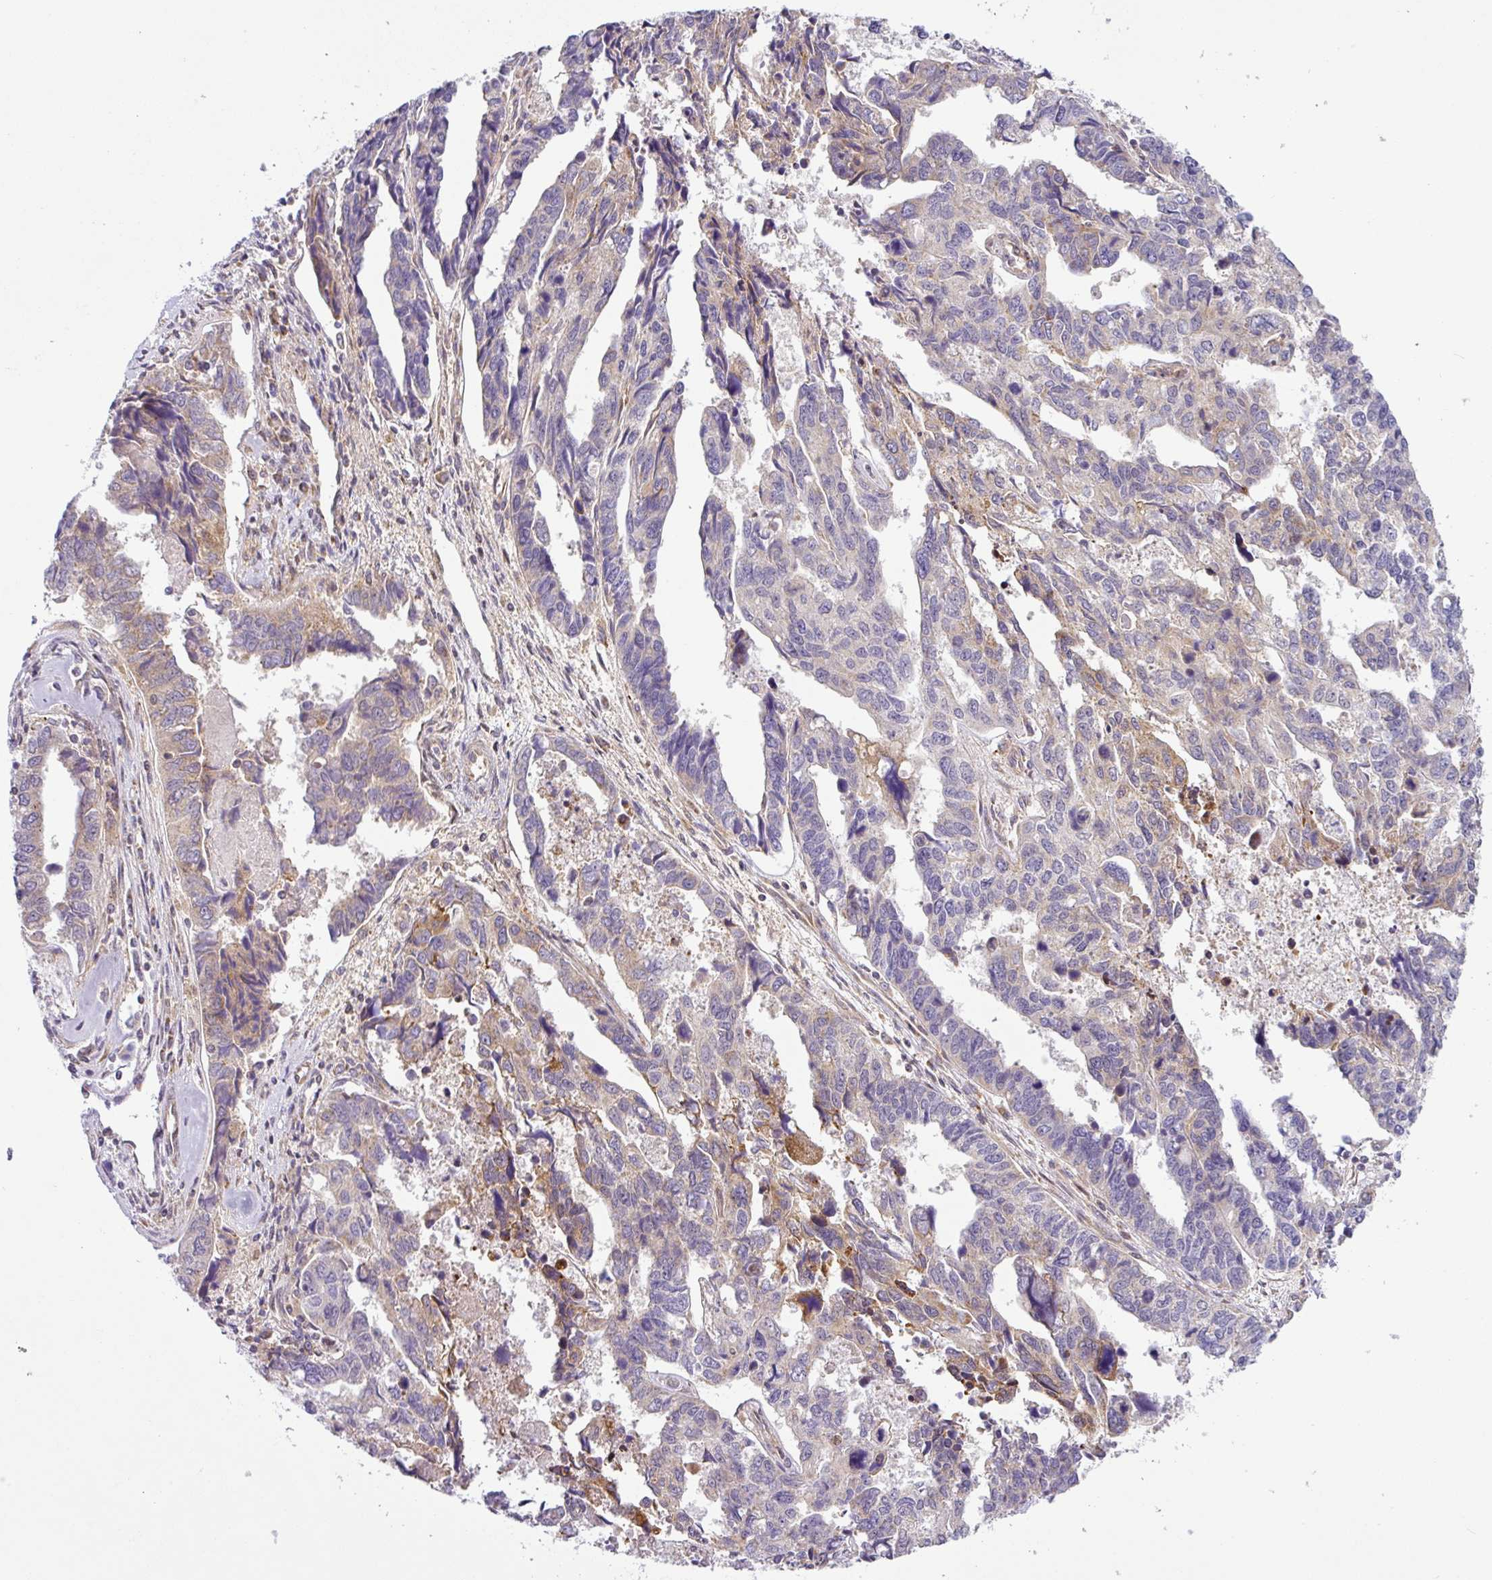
{"staining": {"intensity": "weak", "quantity": "25%-75%", "location": "cytoplasmic/membranous"}, "tissue": "endometrial cancer", "cell_type": "Tumor cells", "image_type": "cancer", "snomed": [{"axis": "morphology", "description": "Adenocarcinoma, NOS"}, {"axis": "topography", "description": "Endometrium"}], "caption": "Immunohistochemistry (IHC) (DAB) staining of adenocarcinoma (endometrial) displays weak cytoplasmic/membranous protein positivity in about 25%-75% of tumor cells. (brown staining indicates protein expression, while blue staining denotes nuclei).", "gene": "NDUFB2", "patient": {"sex": "female", "age": 73}}